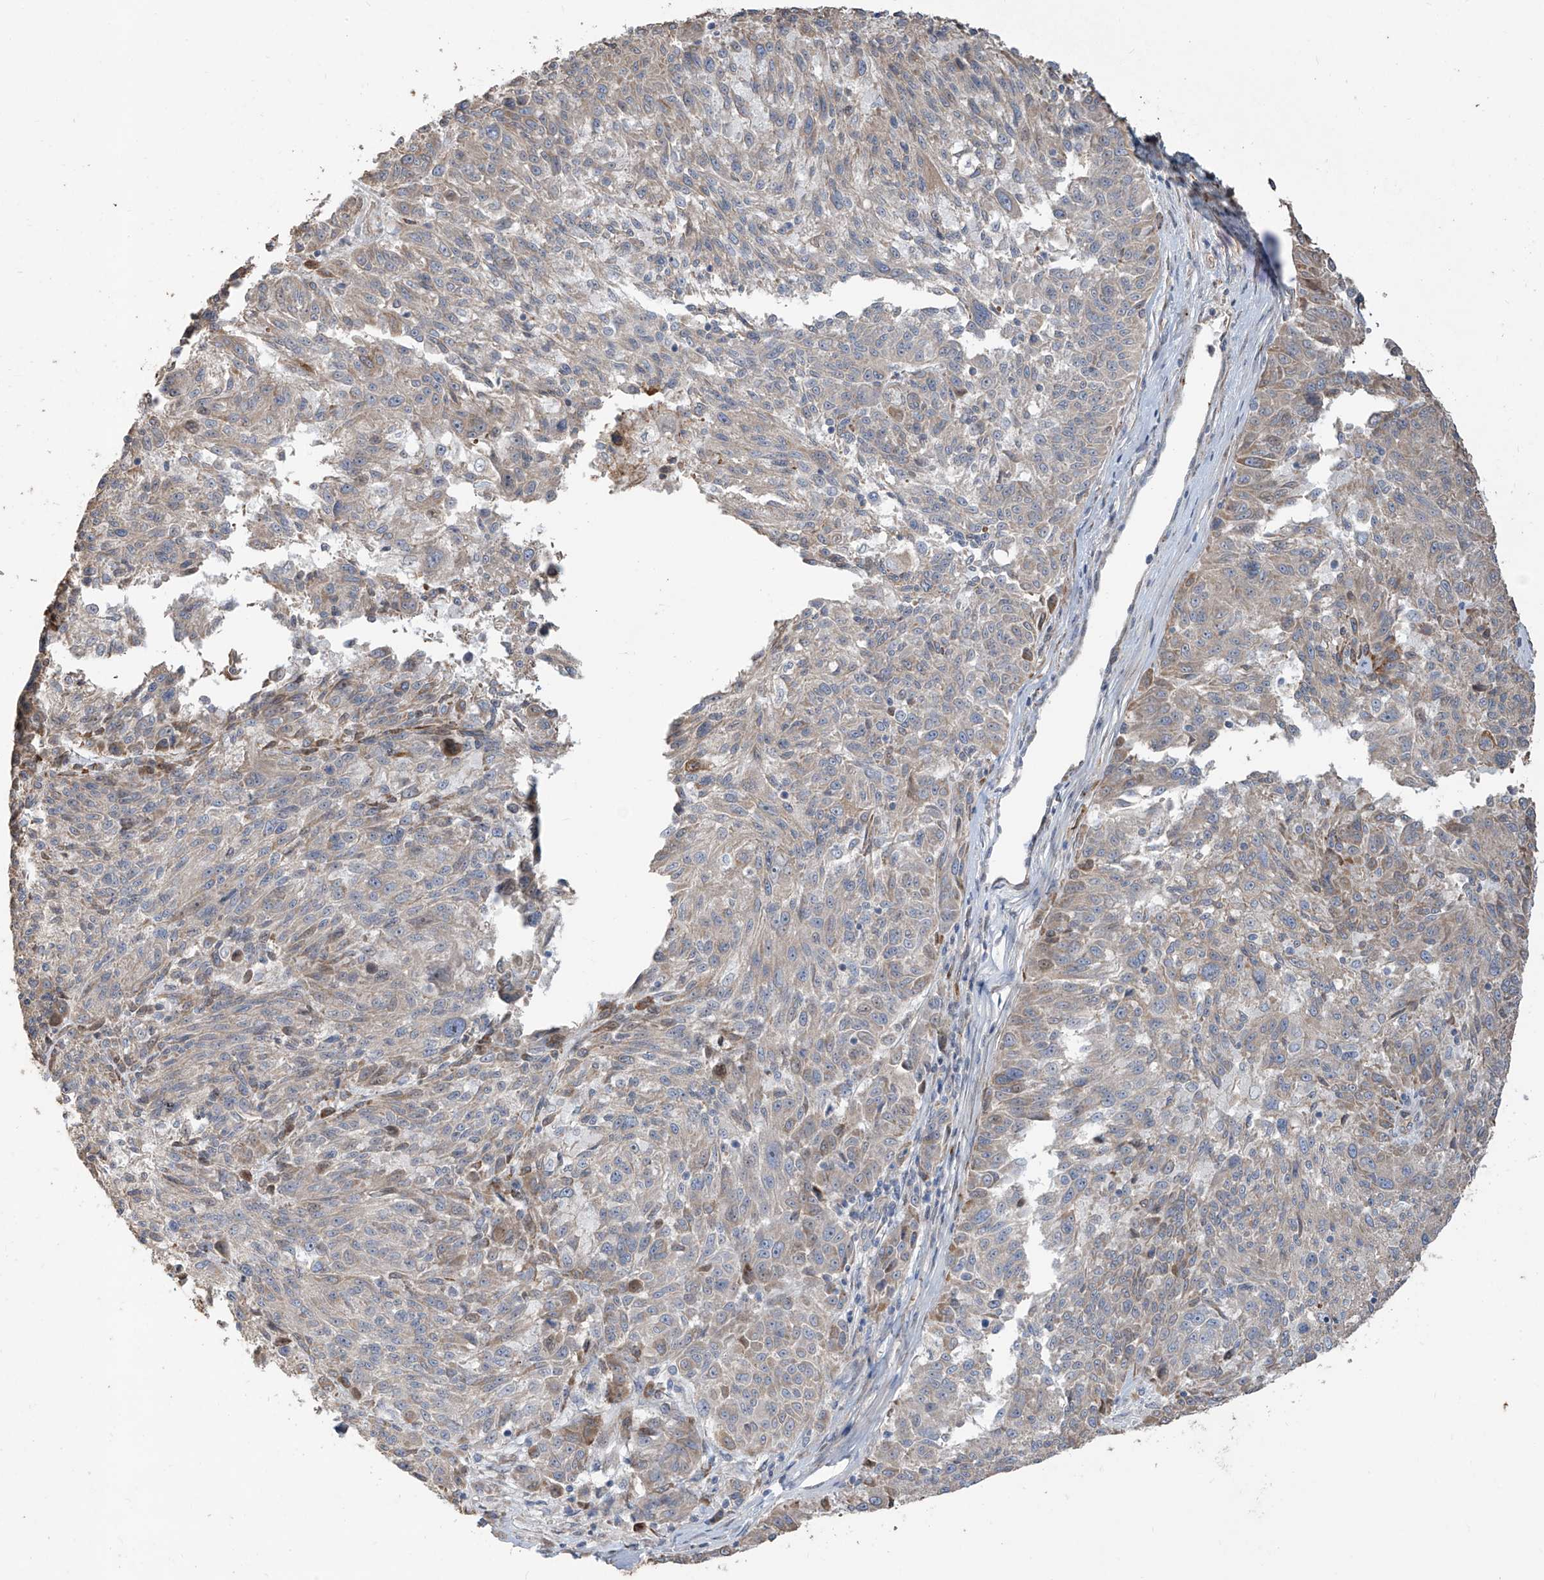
{"staining": {"intensity": "weak", "quantity": "25%-75%", "location": "cytoplasmic/membranous"}, "tissue": "melanoma", "cell_type": "Tumor cells", "image_type": "cancer", "snomed": [{"axis": "morphology", "description": "Malignant melanoma, NOS"}, {"axis": "topography", "description": "Skin"}], "caption": "An image of human melanoma stained for a protein reveals weak cytoplasmic/membranous brown staining in tumor cells.", "gene": "ABTB1", "patient": {"sex": "male", "age": 53}}